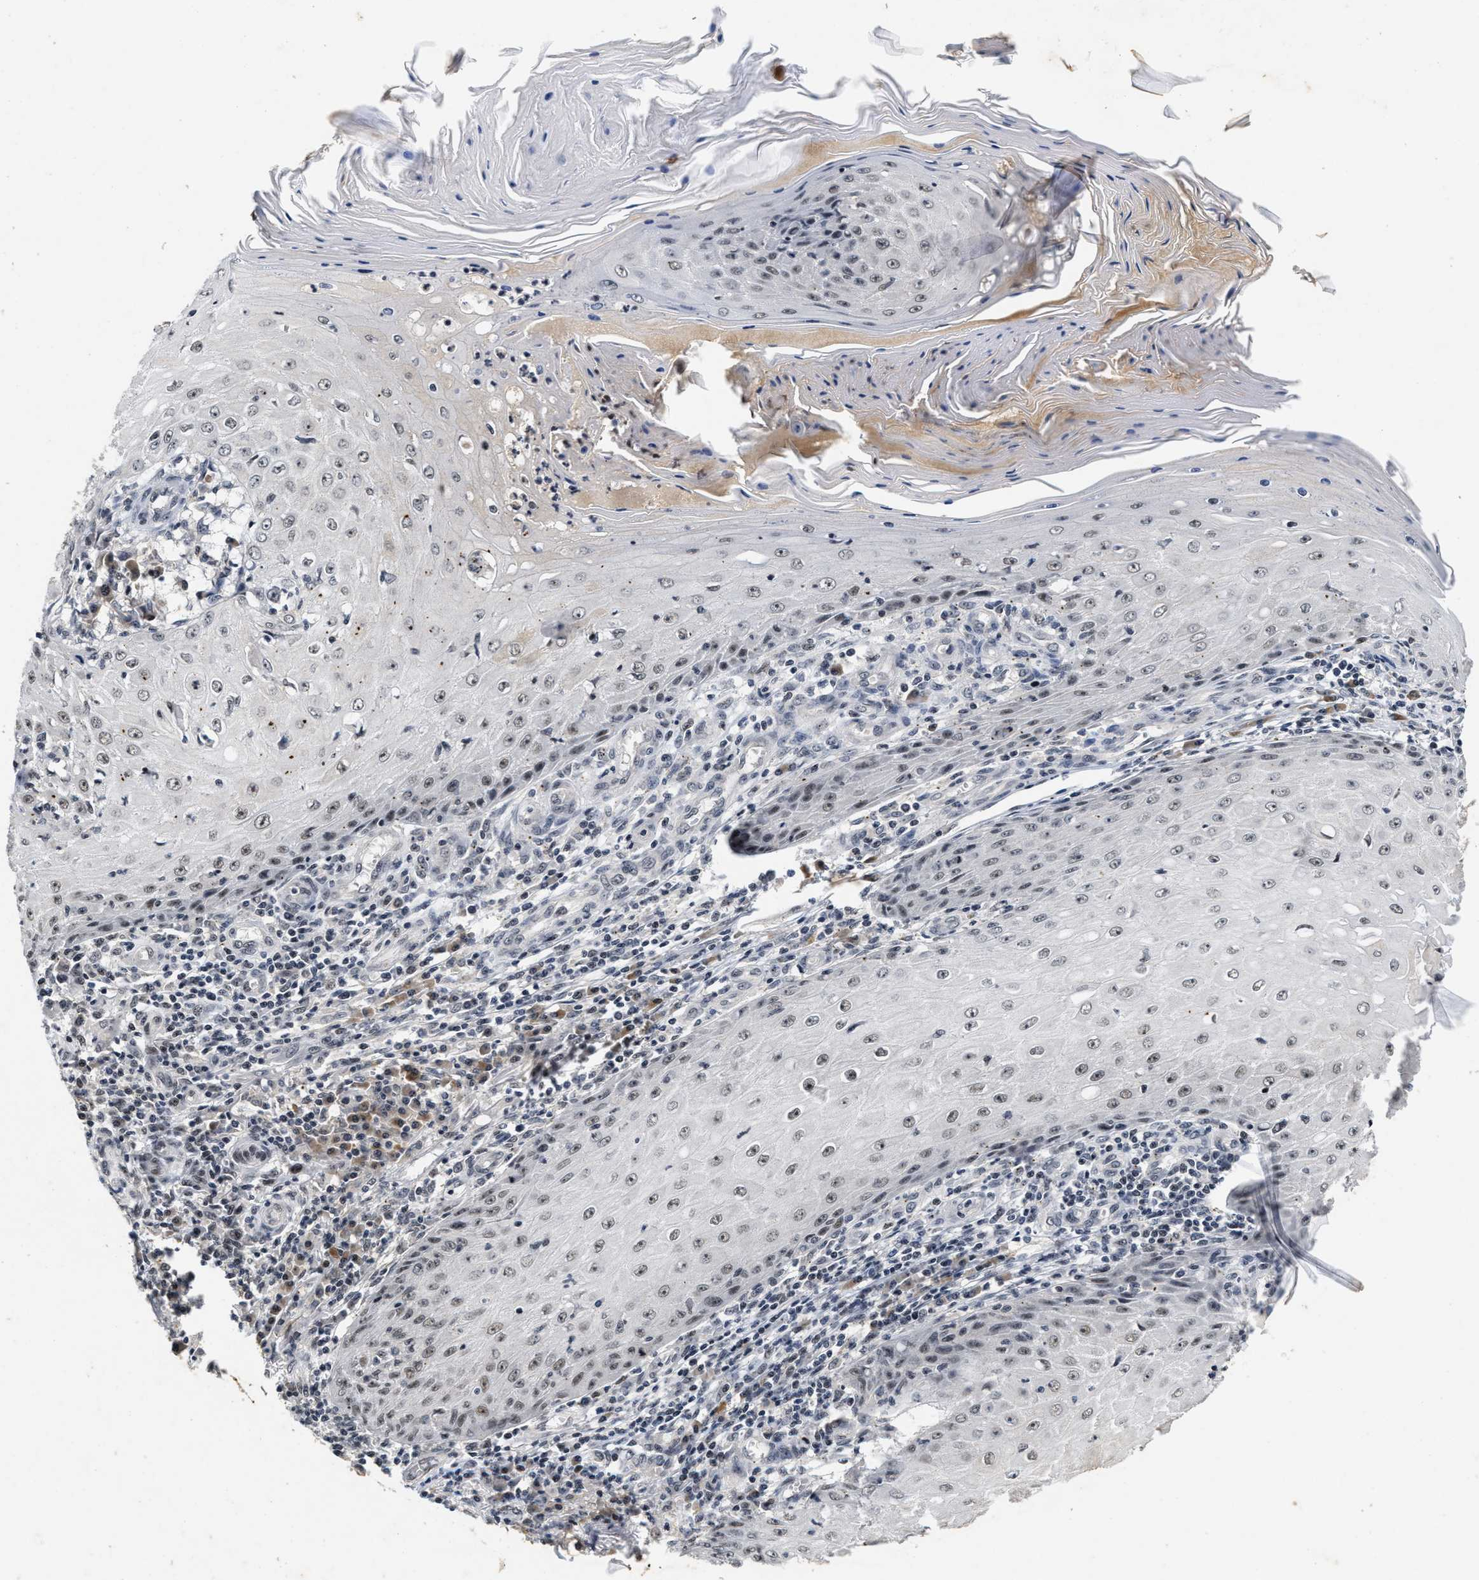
{"staining": {"intensity": "weak", "quantity": "<25%", "location": "nuclear"}, "tissue": "skin cancer", "cell_type": "Tumor cells", "image_type": "cancer", "snomed": [{"axis": "morphology", "description": "Squamous cell carcinoma, NOS"}, {"axis": "topography", "description": "Skin"}], "caption": "Skin cancer was stained to show a protein in brown. There is no significant positivity in tumor cells.", "gene": "INIP", "patient": {"sex": "female", "age": 73}}